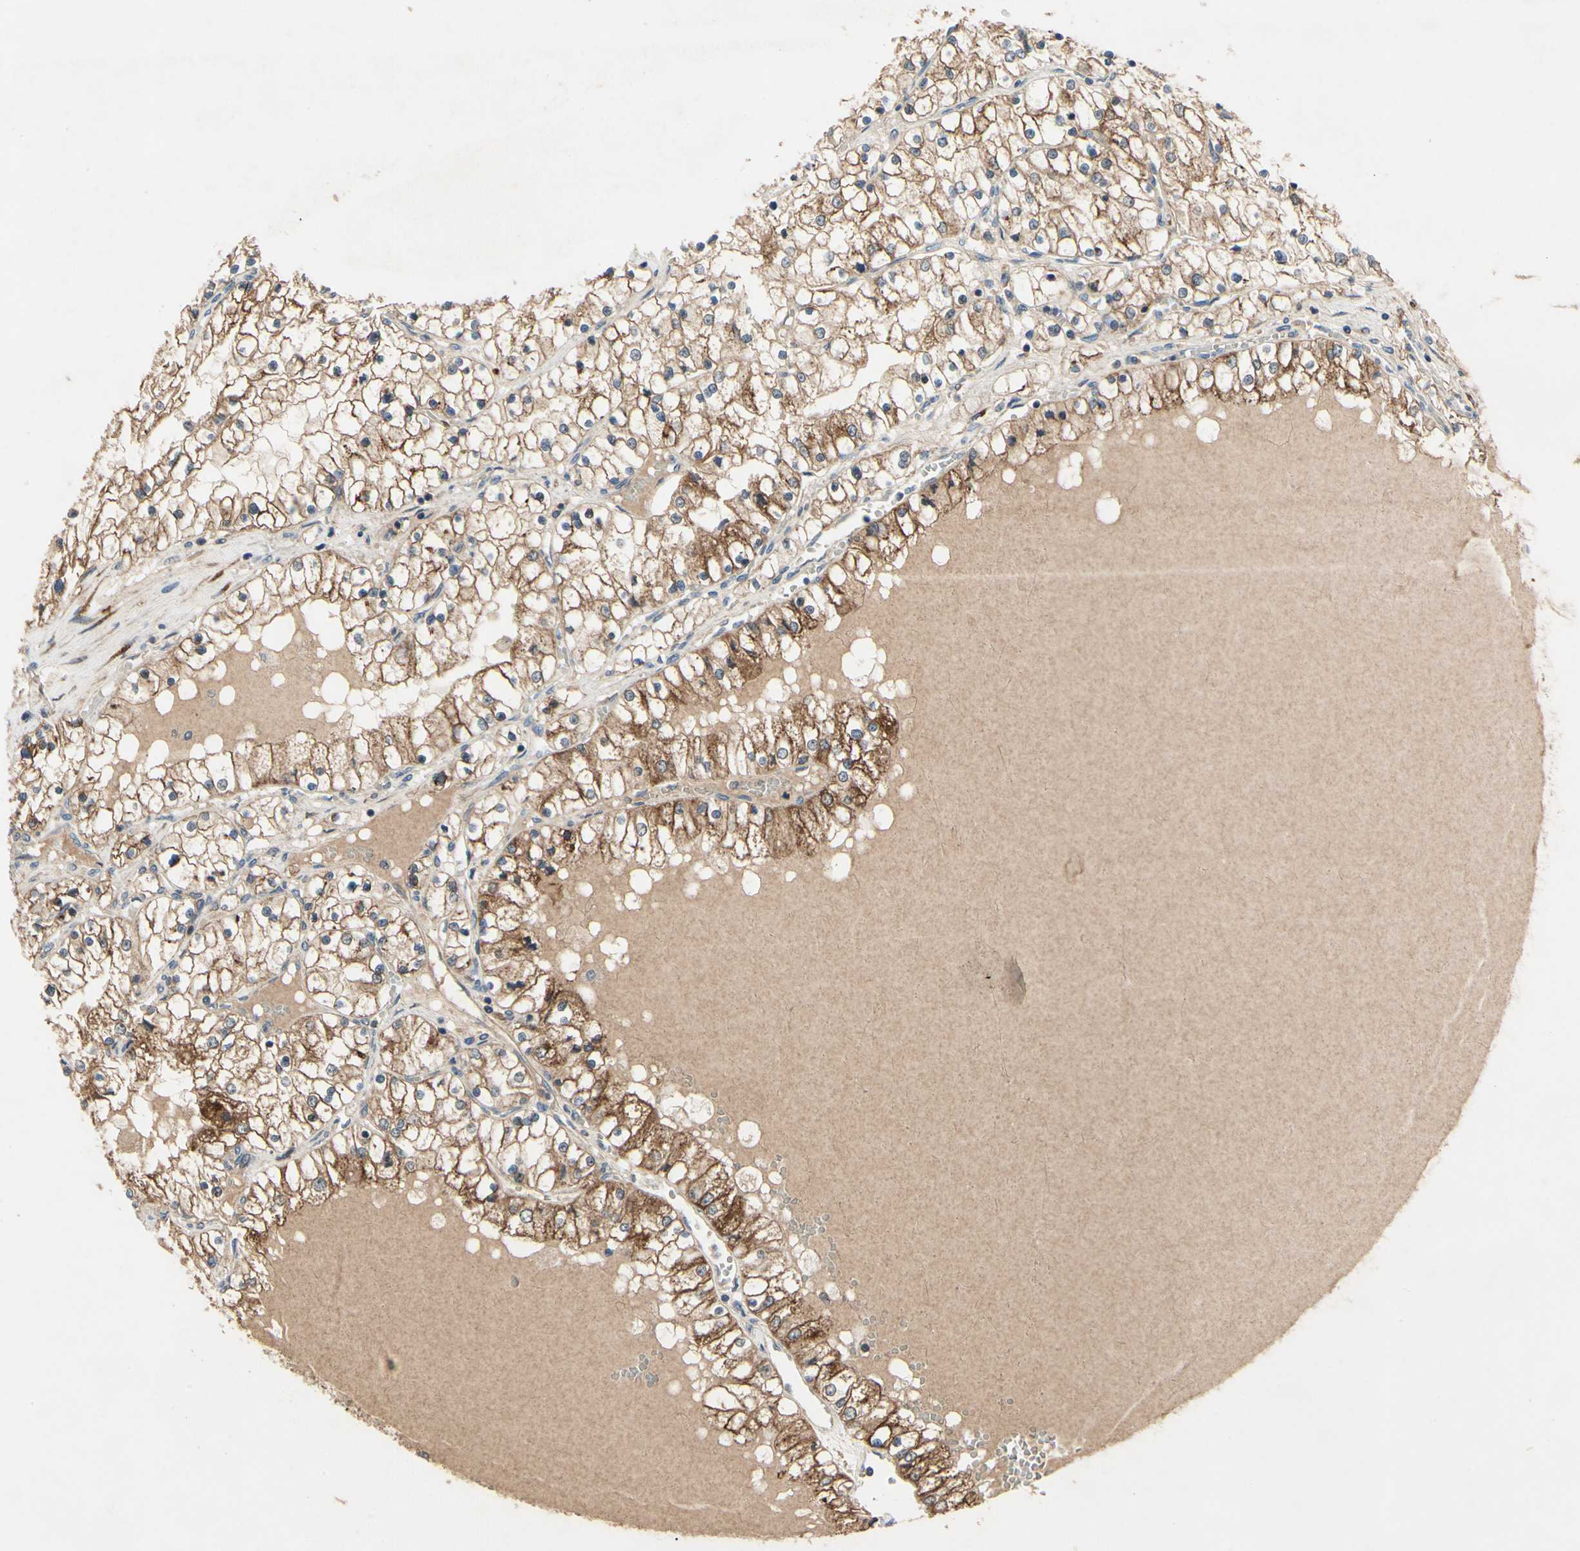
{"staining": {"intensity": "moderate", "quantity": ">75%", "location": "cytoplasmic/membranous"}, "tissue": "renal cancer", "cell_type": "Tumor cells", "image_type": "cancer", "snomed": [{"axis": "morphology", "description": "Adenocarcinoma, NOS"}, {"axis": "topography", "description": "Kidney"}], "caption": "Adenocarcinoma (renal) stained with a protein marker reveals moderate staining in tumor cells.", "gene": "CGREF1", "patient": {"sex": "male", "age": 68}}